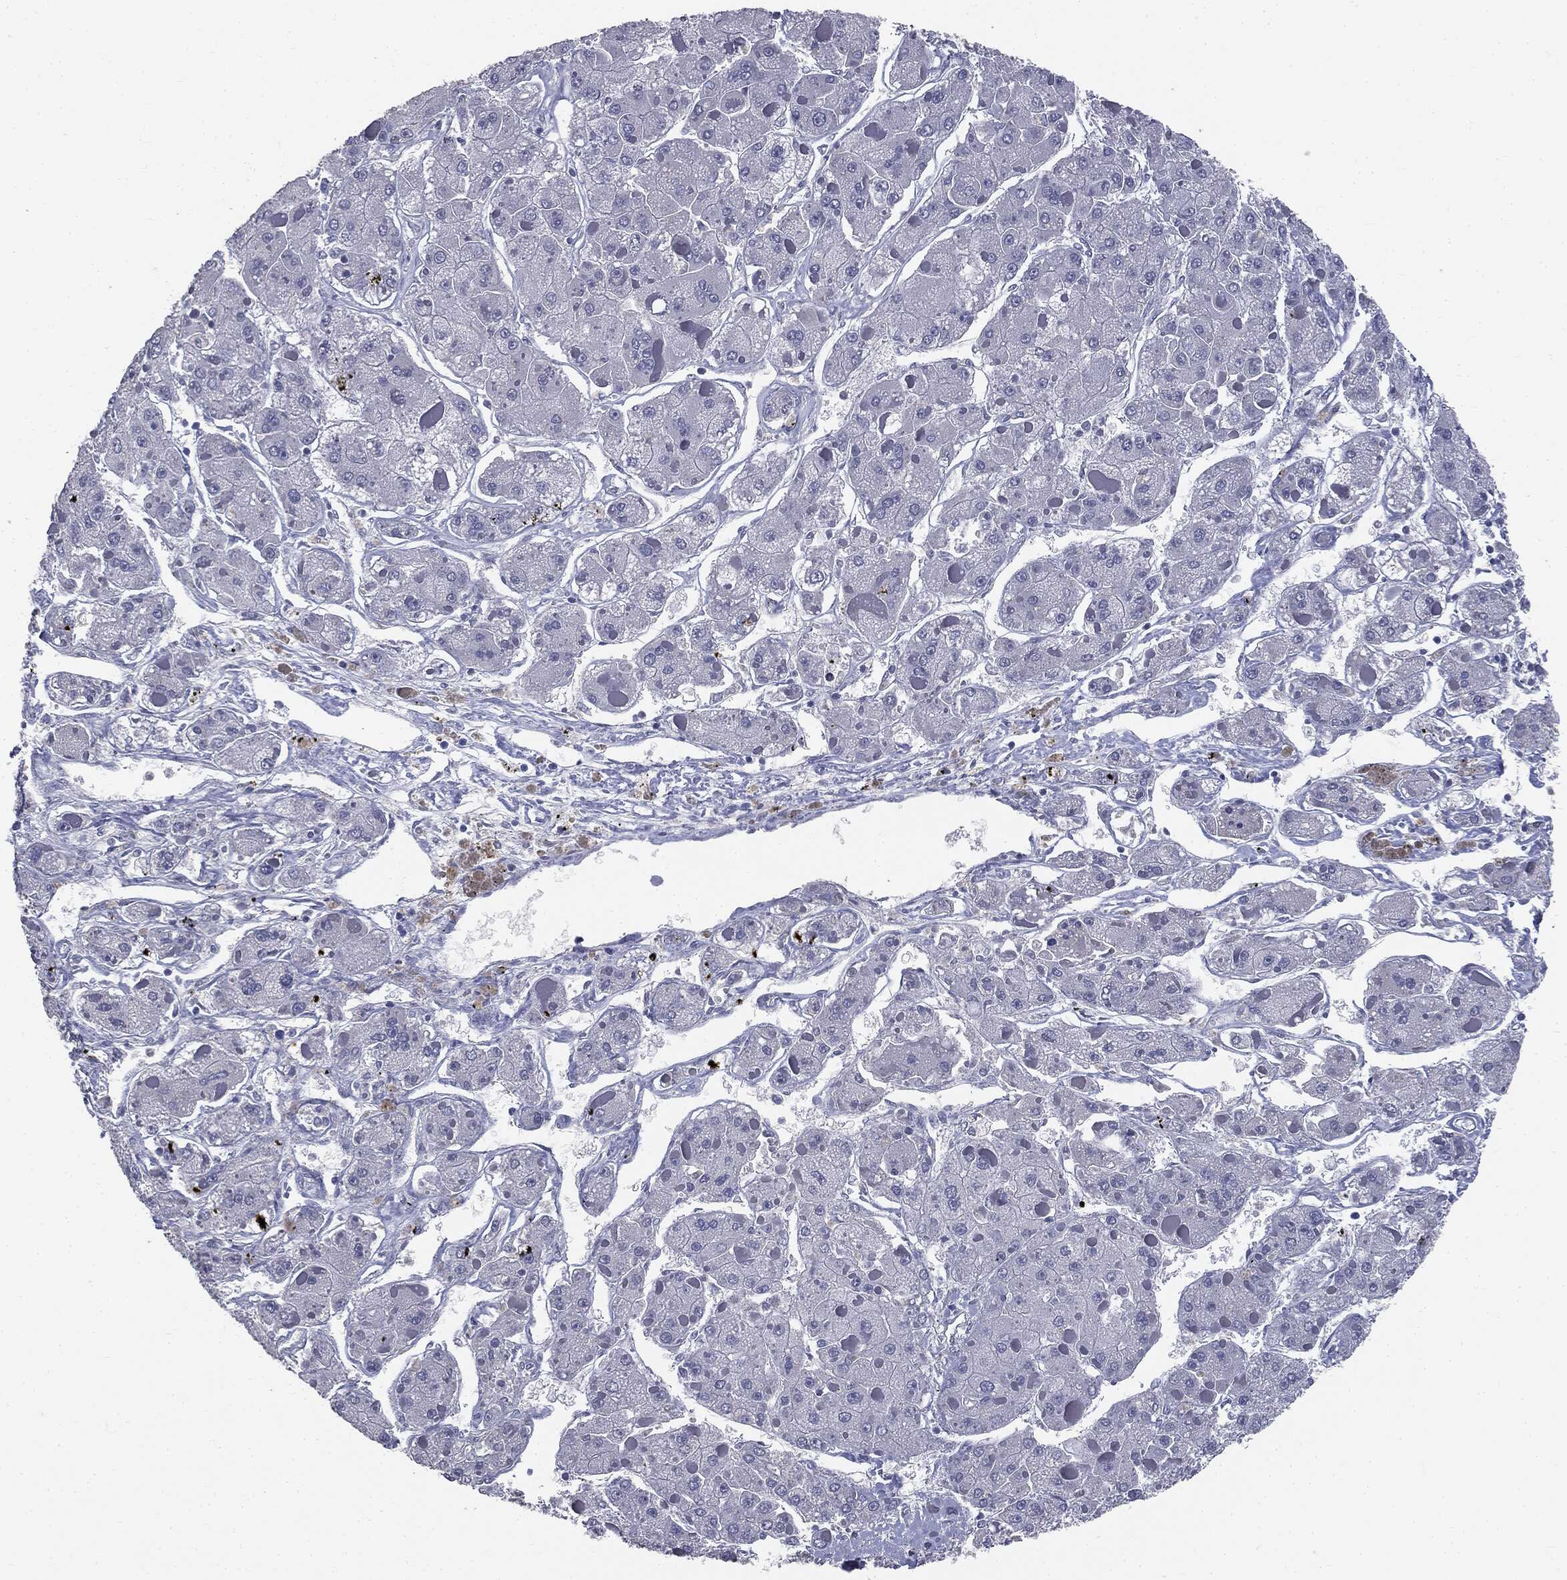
{"staining": {"intensity": "negative", "quantity": "none", "location": "none"}, "tissue": "liver cancer", "cell_type": "Tumor cells", "image_type": "cancer", "snomed": [{"axis": "morphology", "description": "Carcinoma, Hepatocellular, NOS"}, {"axis": "topography", "description": "Liver"}], "caption": "Micrograph shows no significant protein staining in tumor cells of liver cancer.", "gene": "AFP", "patient": {"sex": "female", "age": 73}}